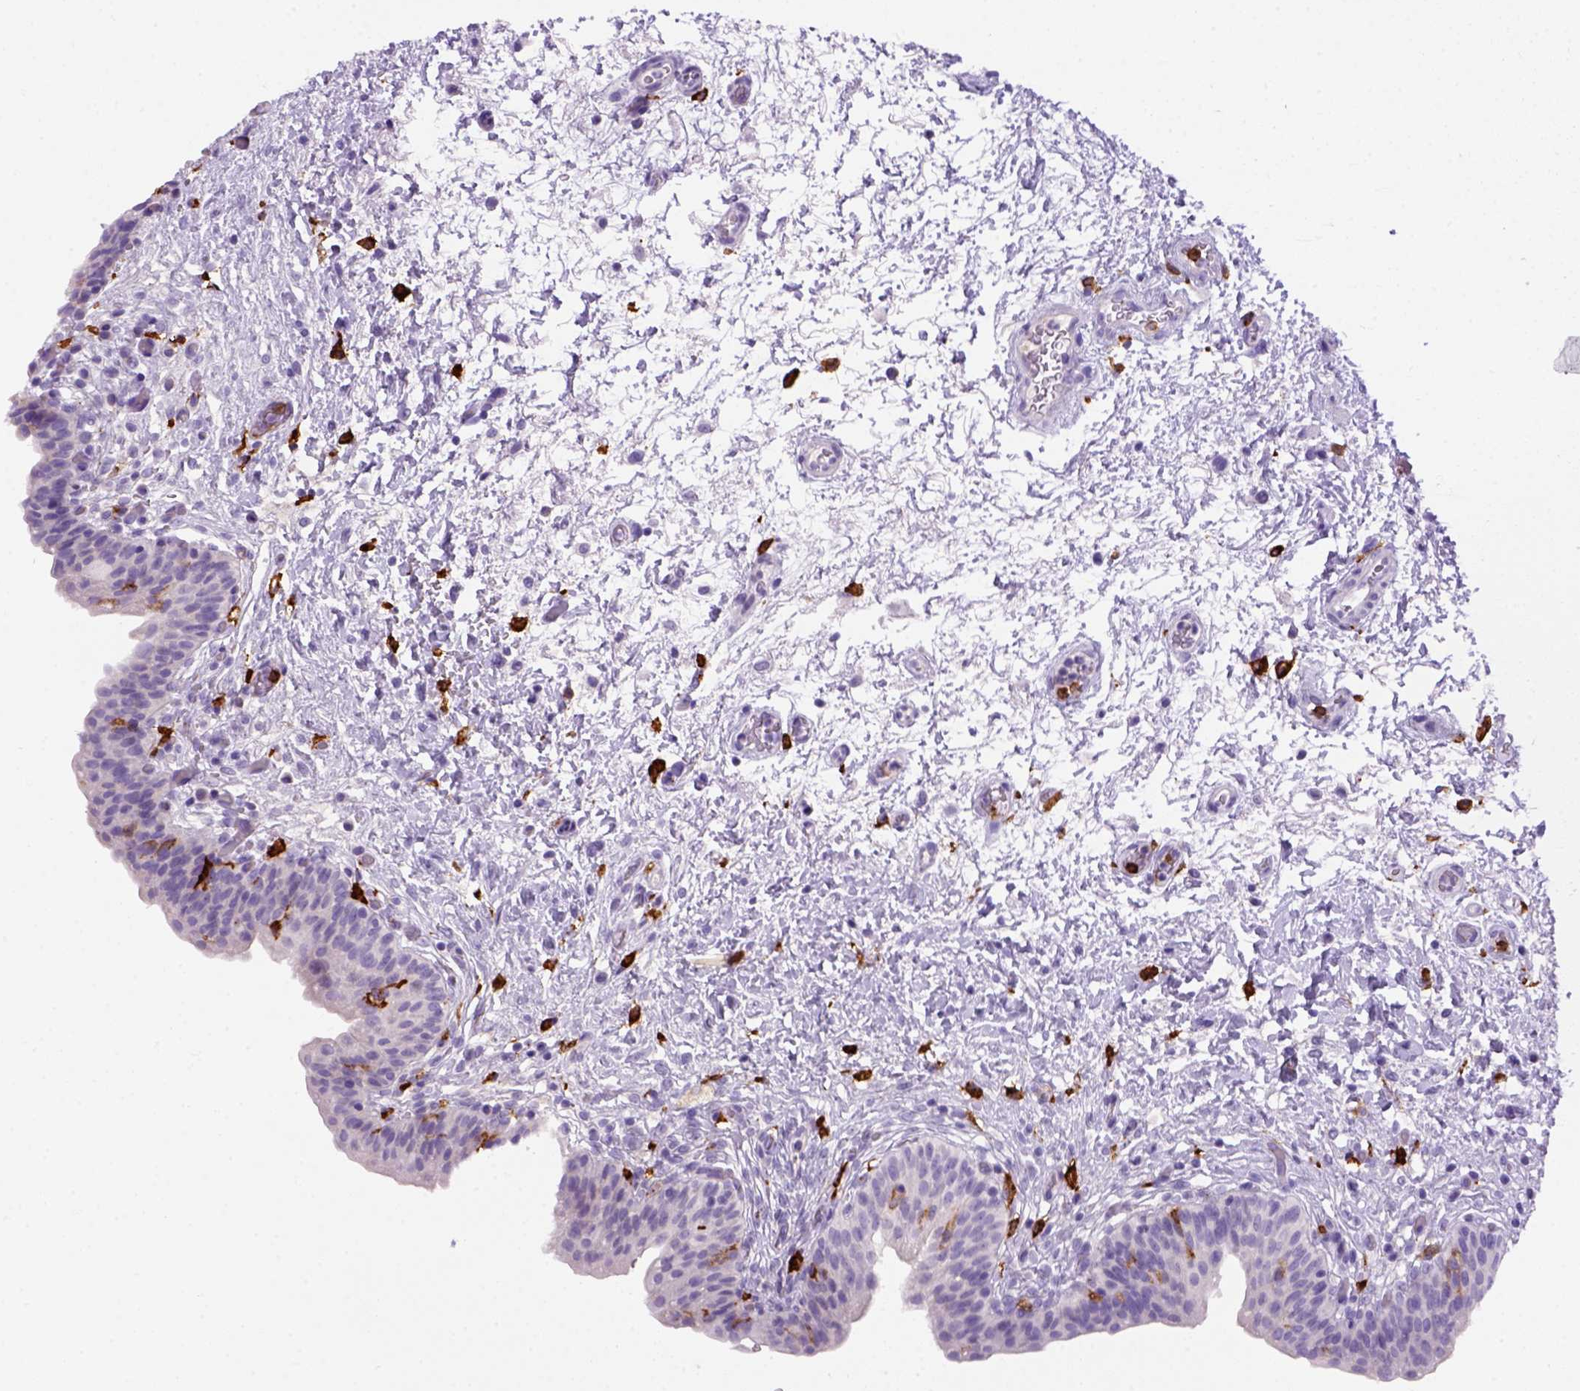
{"staining": {"intensity": "negative", "quantity": "none", "location": "none"}, "tissue": "urinary bladder", "cell_type": "Urothelial cells", "image_type": "normal", "snomed": [{"axis": "morphology", "description": "Normal tissue, NOS"}, {"axis": "topography", "description": "Urinary bladder"}], "caption": "Immunohistochemistry (IHC) micrograph of benign human urinary bladder stained for a protein (brown), which displays no positivity in urothelial cells.", "gene": "CD14", "patient": {"sex": "male", "age": 69}}